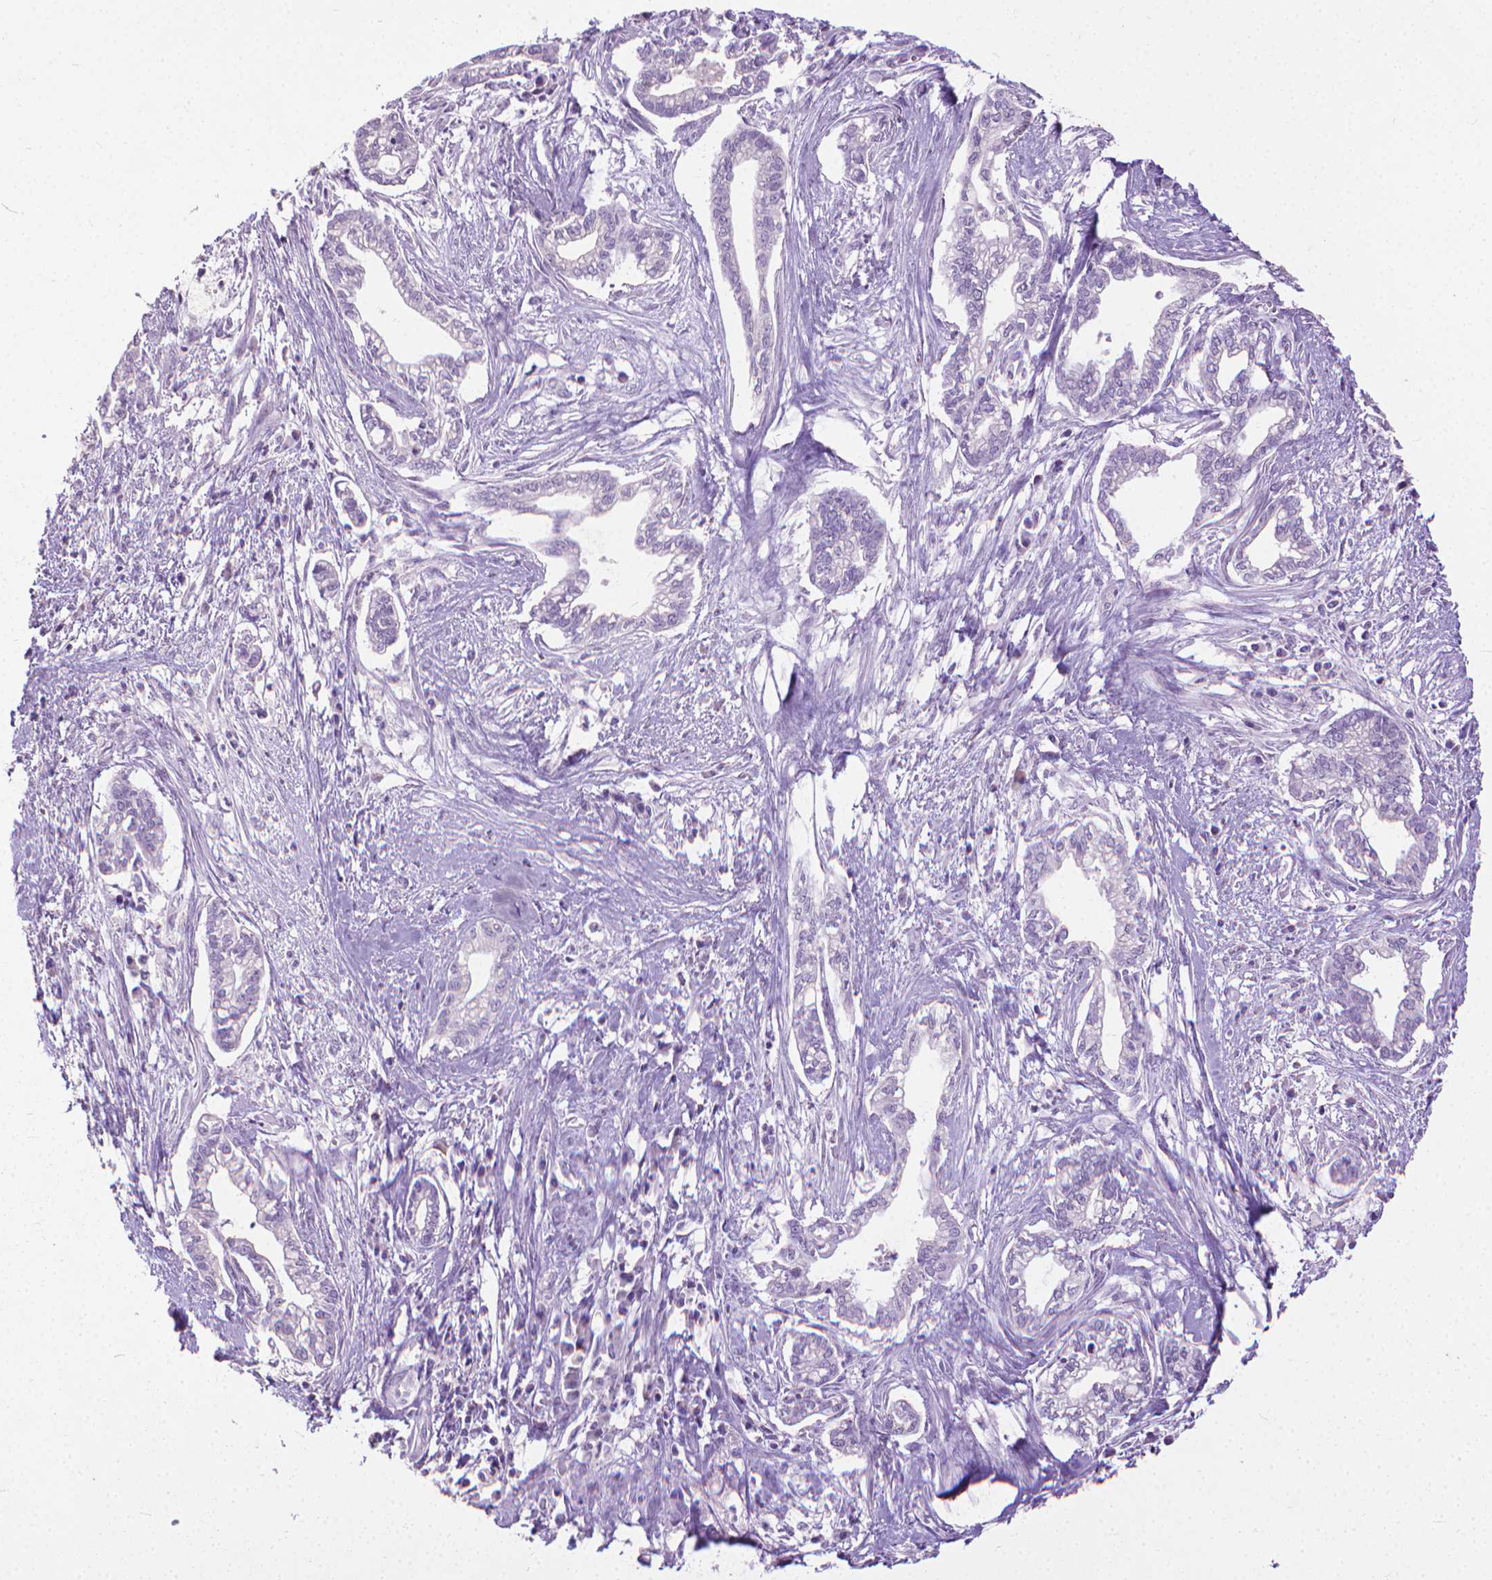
{"staining": {"intensity": "negative", "quantity": "none", "location": "none"}, "tissue": "cervical cancer", "cell_type": "Tumor cells", "image_type": "cancer", "snomed": [{"axis": "morphology", "description": "Adenocarcinoma, NOS"}, {"axis": "topography", "description": "Cervix"}], "caption": "Tumor cells show no significant positivity in cervical adenocarcinoma.", "gene": "KRT5", "patient": {"sex": "female", "age": 62}}